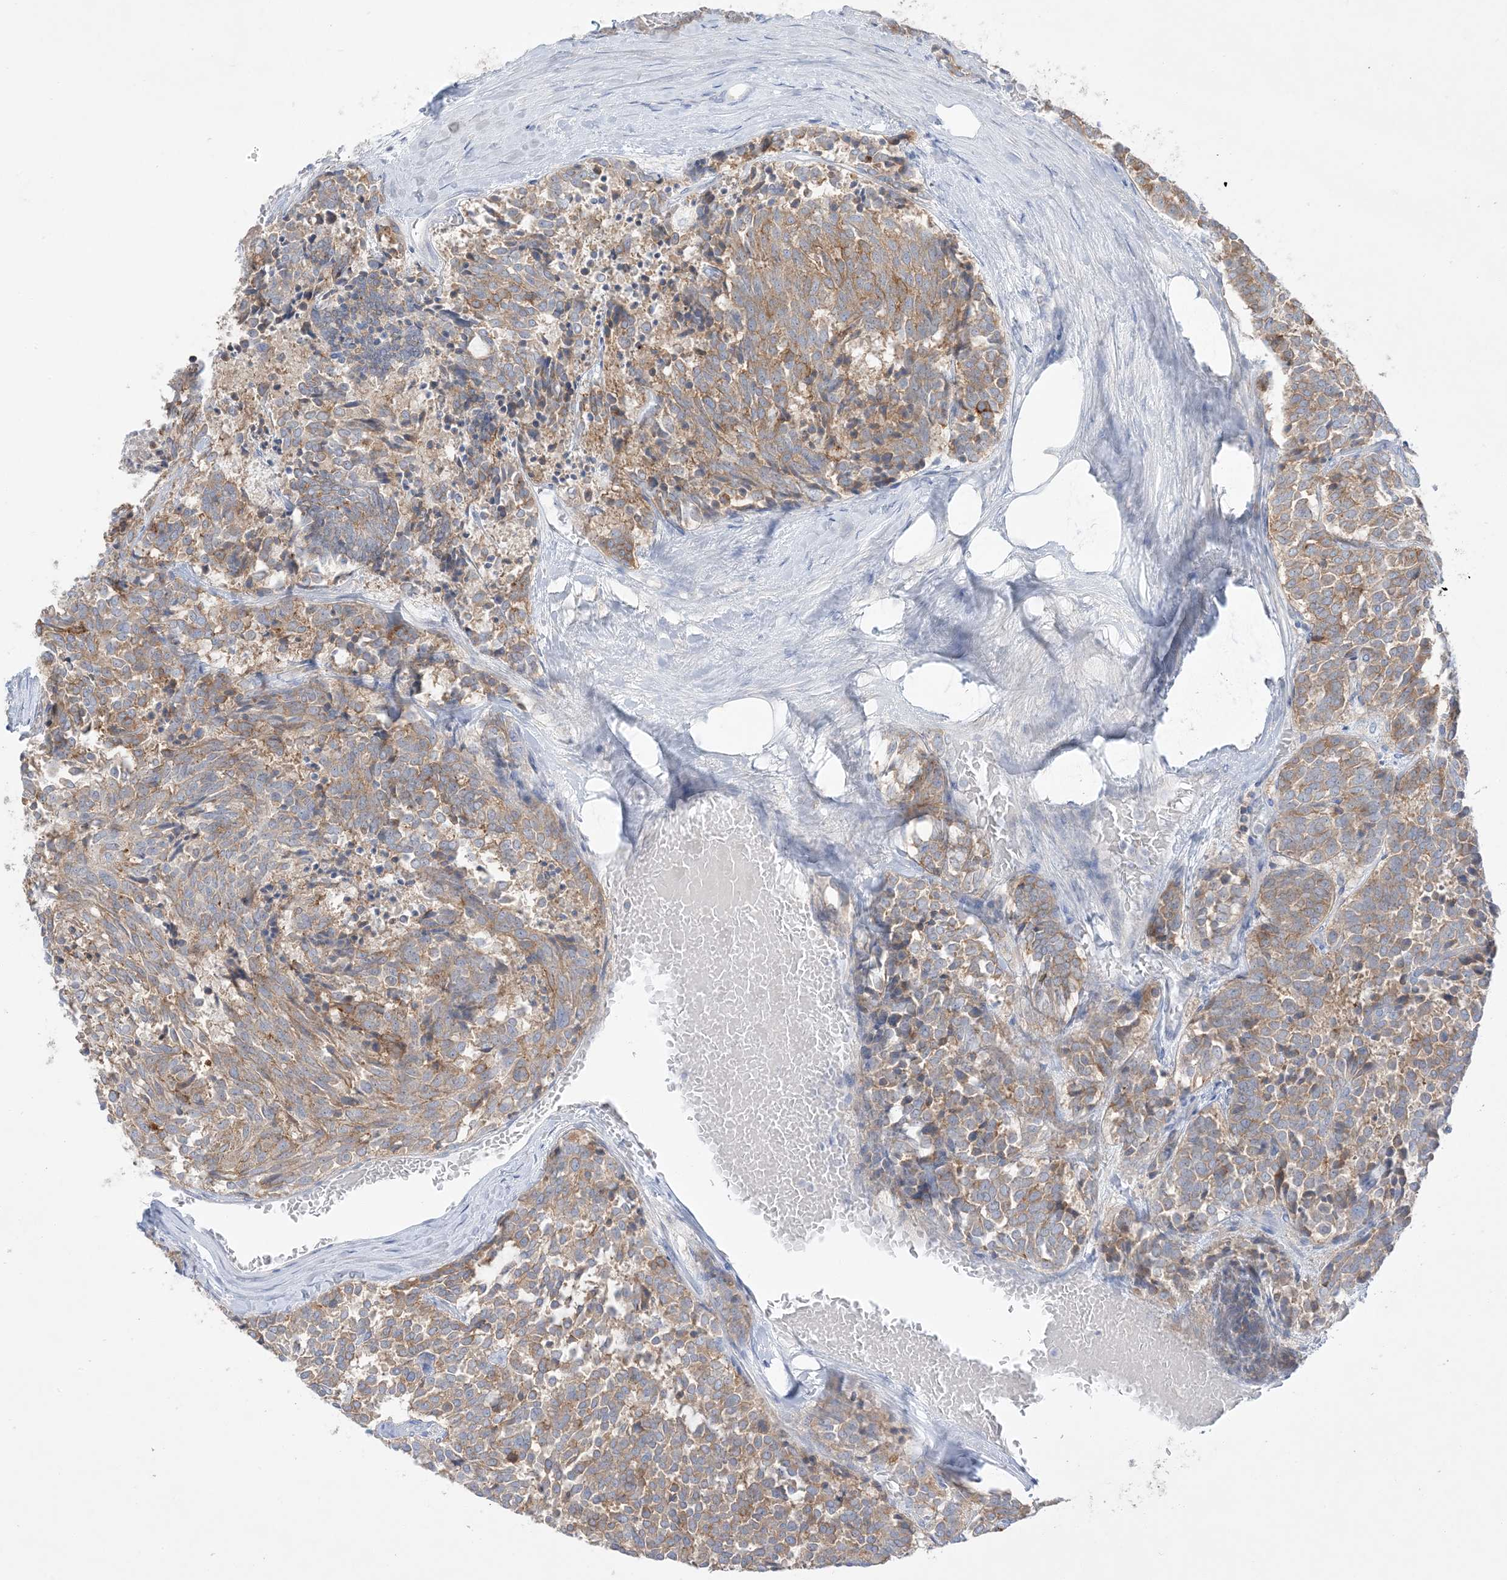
{"staining": {"intensity": "moderate", "quantity": ">75%", "location": "cytoplasmic/membranous"}, "tissue": "carcinoid", "cell_type": "Tumor cells", "image_type": "cancer", "snomed": [{"axis": "morphology", "description": "Carcinoid, malignant, NOS"}, {"axis": "topography", "description": "Pancreas"}], "caption": "About >75% of tumor cells in carcinoid demonstrate moderate cytoplasmic/membranous protein expression as visualized by brown immunohistochemical staining.", "gene": "FAM184A", "patient": {"sex": "female", "age": 54}}